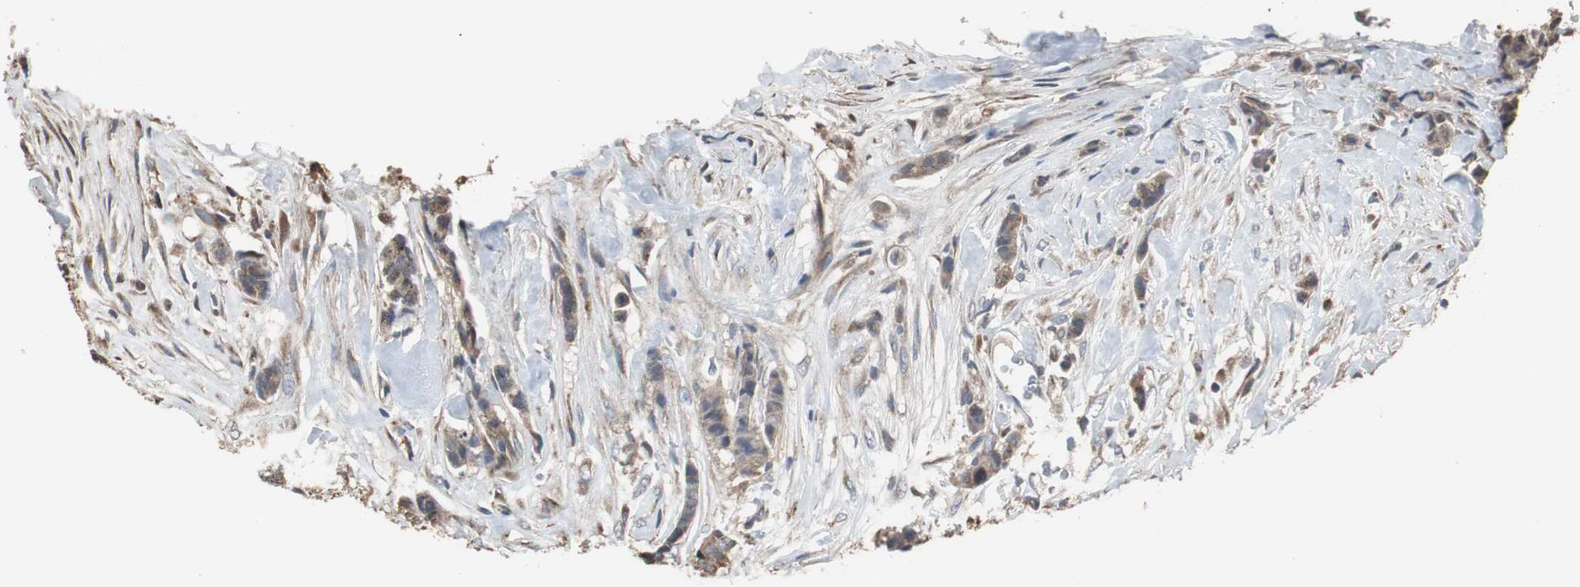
{"staining": {"intensity": "weak", "quantity": "<25%", "location": "cytoplasmic/membranous"}, "tissue": "breast cancer", "cell_type": "Tumor cells", "image_type": "cancer", "snomed": [{"axis": "morphology", "description": "Duct carcinoma"}, {"axis": "topography", "description": "Breast"}], "caption": "Histopathology image shows no significant protein staining in tumor cells of breast intraductal carcinoma.", "gene": "SCIMP", "patient": {"sex": "female", "age": 40}}